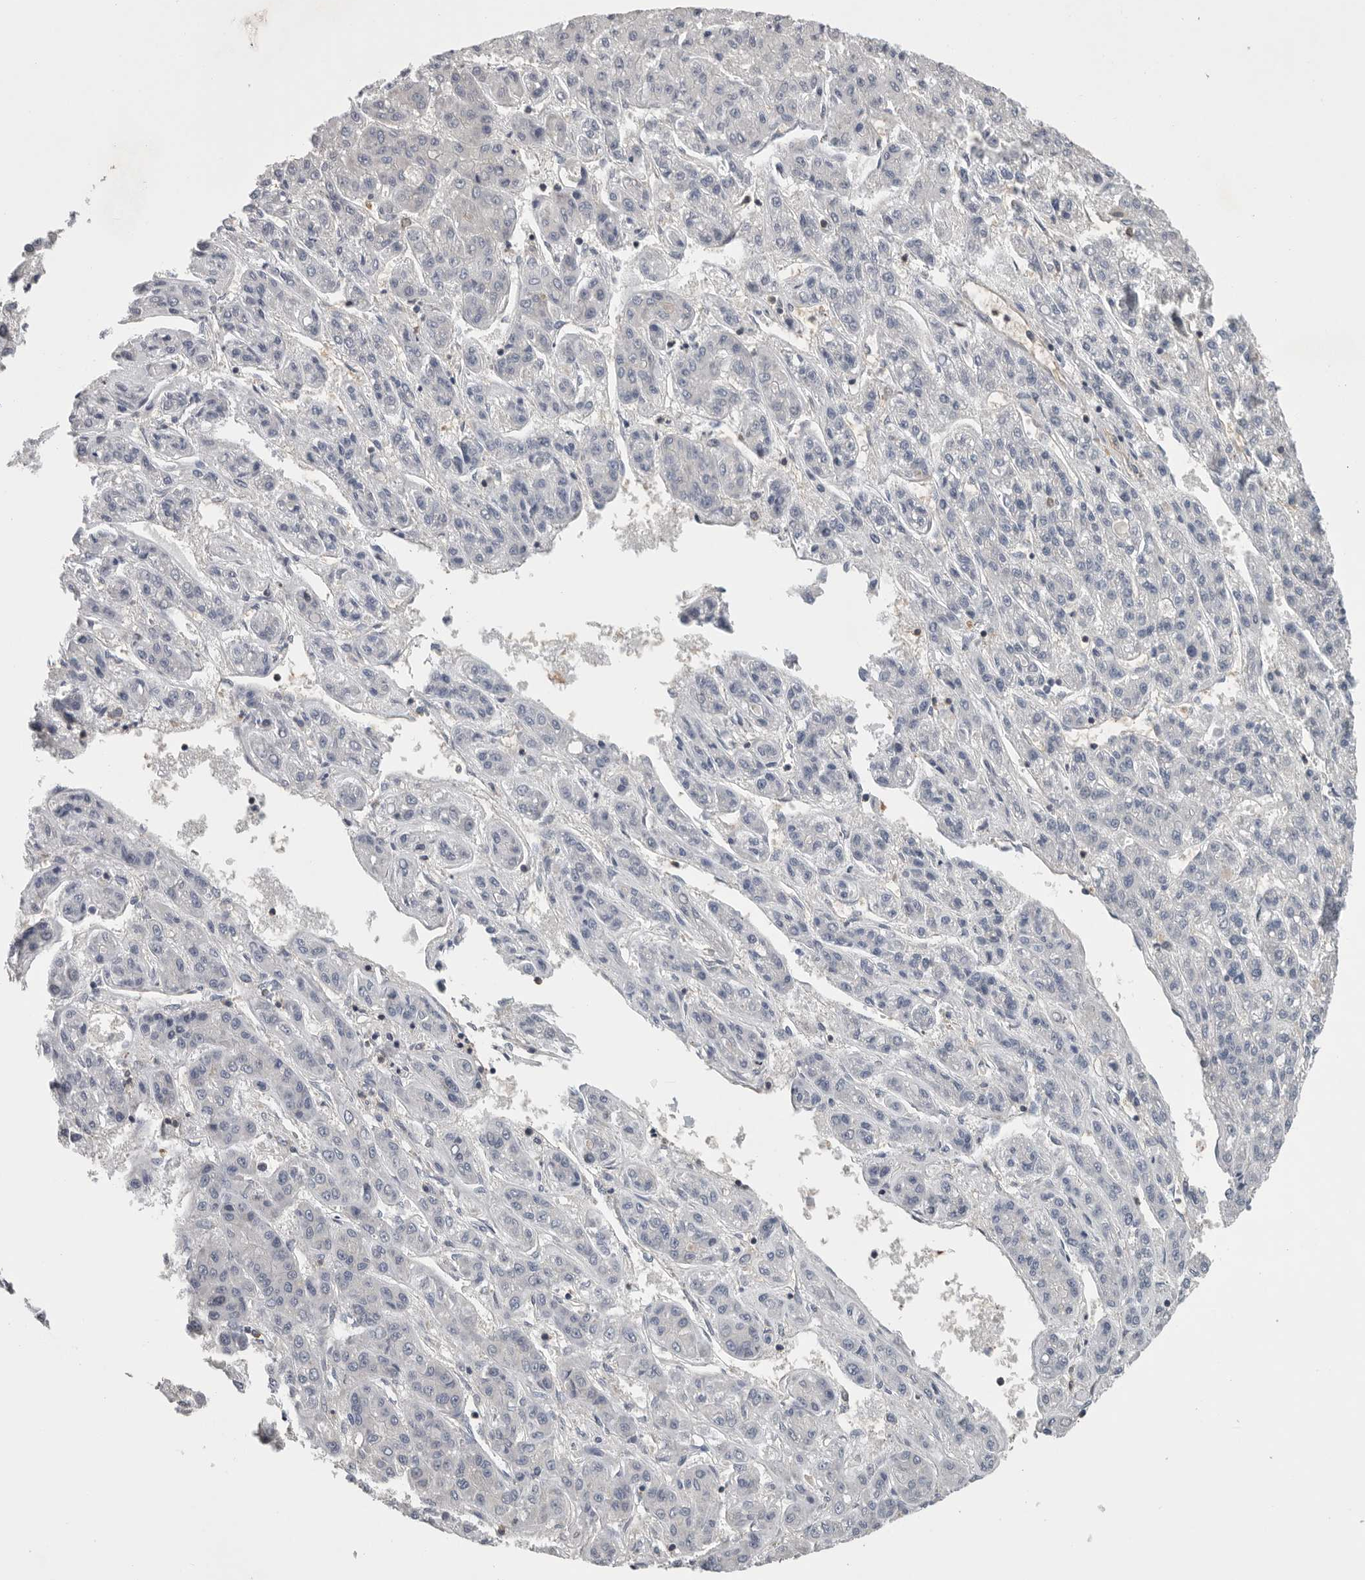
{"staining": {"intensity": "negative", "quantity": "none", "location": "none"}, "tissue": "liver cancer", "cell_type": "Tumor cells", "image_type": "cancer", "snomed": [{"axis": "morphology", "description": "Carcinoma, Hepatocellular, NOS"}, {"axis": "topography", "description": "Liver"}], "caption": "There is no significant positivity in tumor cells of hepatocellular carcinoma (liver). (DAB IHC visualized using brightfield microscopy, high magnification).", "gene": "PDCD4", "patient": {"sex": "male", "age": 70}}